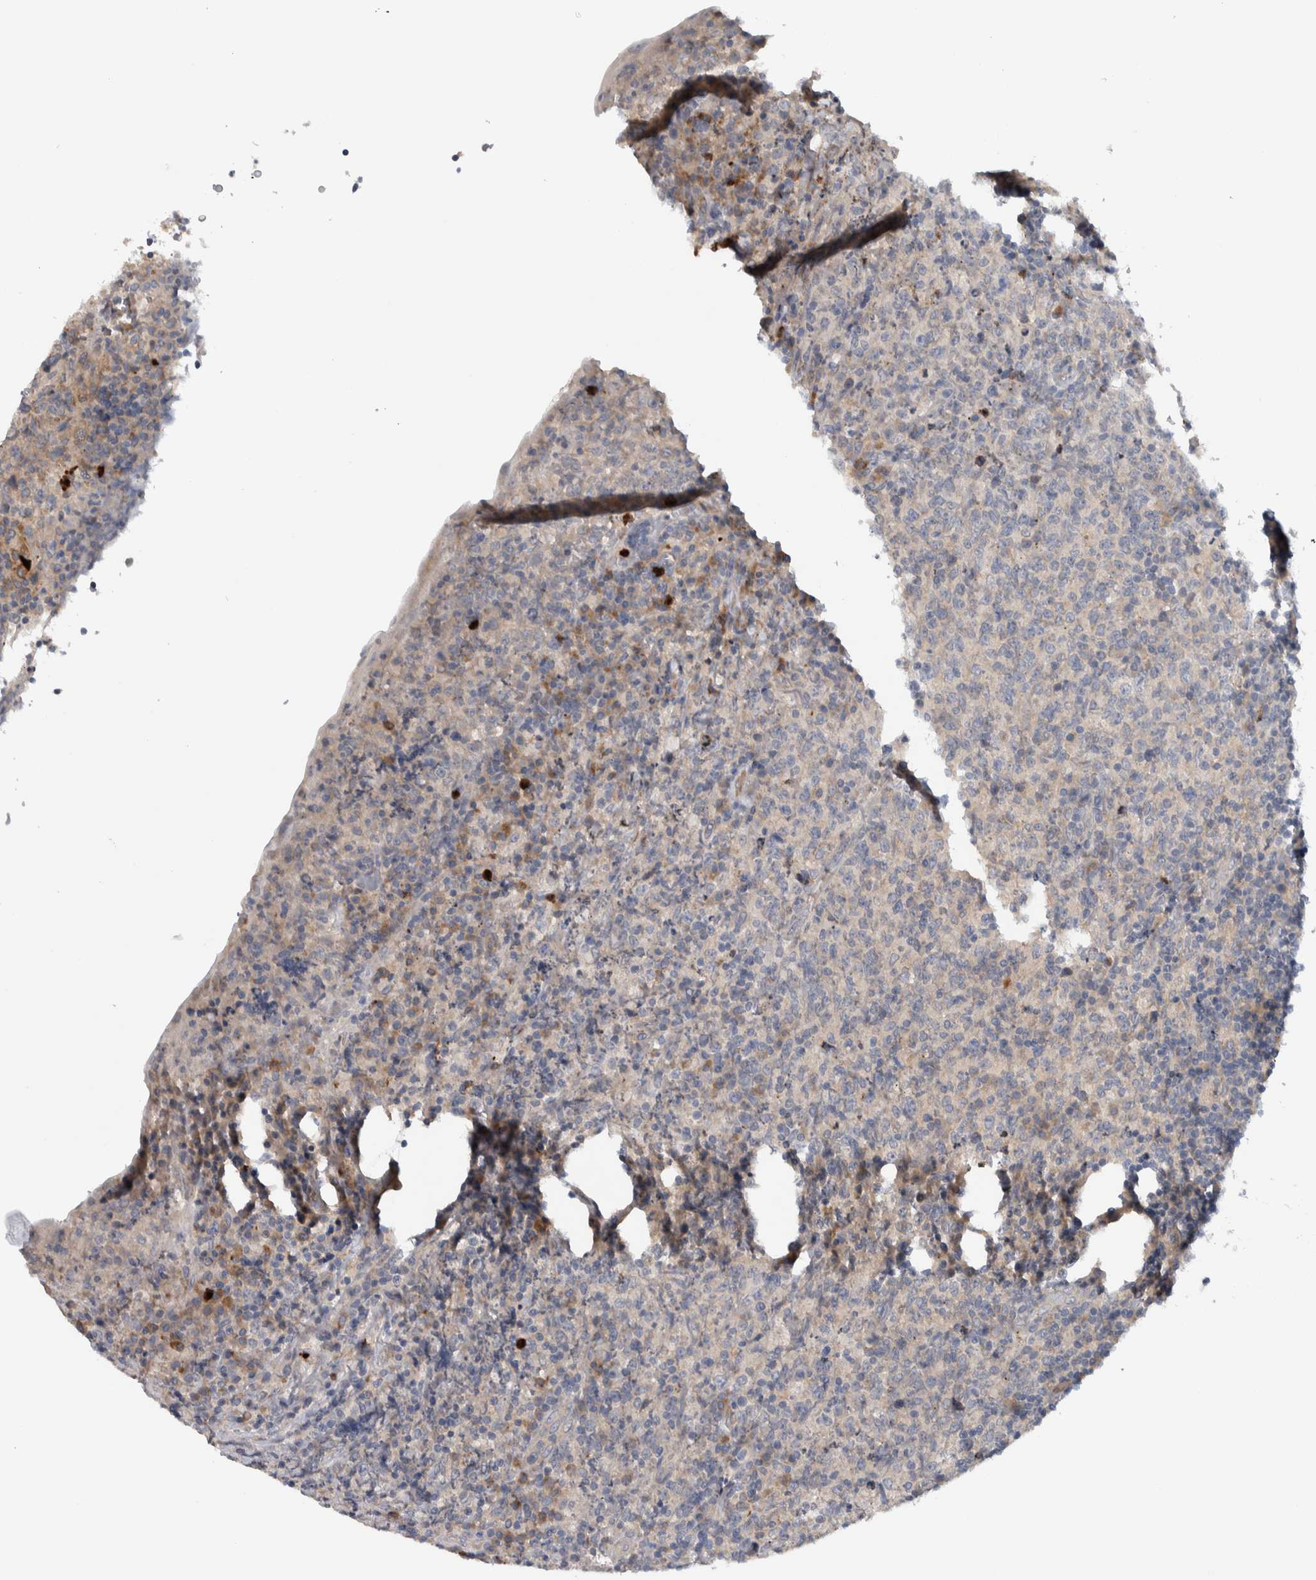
{"staining": {"intensity": "negative", "quantity": "none", "location": "none"}, "tissue": "lymphoma", "cell_type": "Tumor cells", "image_type": "cancer", "snomed": [{"axis": "morphology", "description": "Malignant lymphoma, non-Hodgkin's type, High grade"}, {"axis": "topography", "description": "Tonsil"}], "caption": "This histopathology image is of malignant lymphoma, non-Hodgkin's type (high-grade) stained with immunohistochemistry (IHC) to label a protein in brown with the nuclei are counter-stained blue. There is no expression in tumor cells. (Stains: DAB (3,3'-diaminobenzidine) IHC with hematoxylin counter stain, Microscopy: brightfield microscopy at high magnification).", "gene": "ADPRM", "patient": {"sex": "female", "age": 36}}